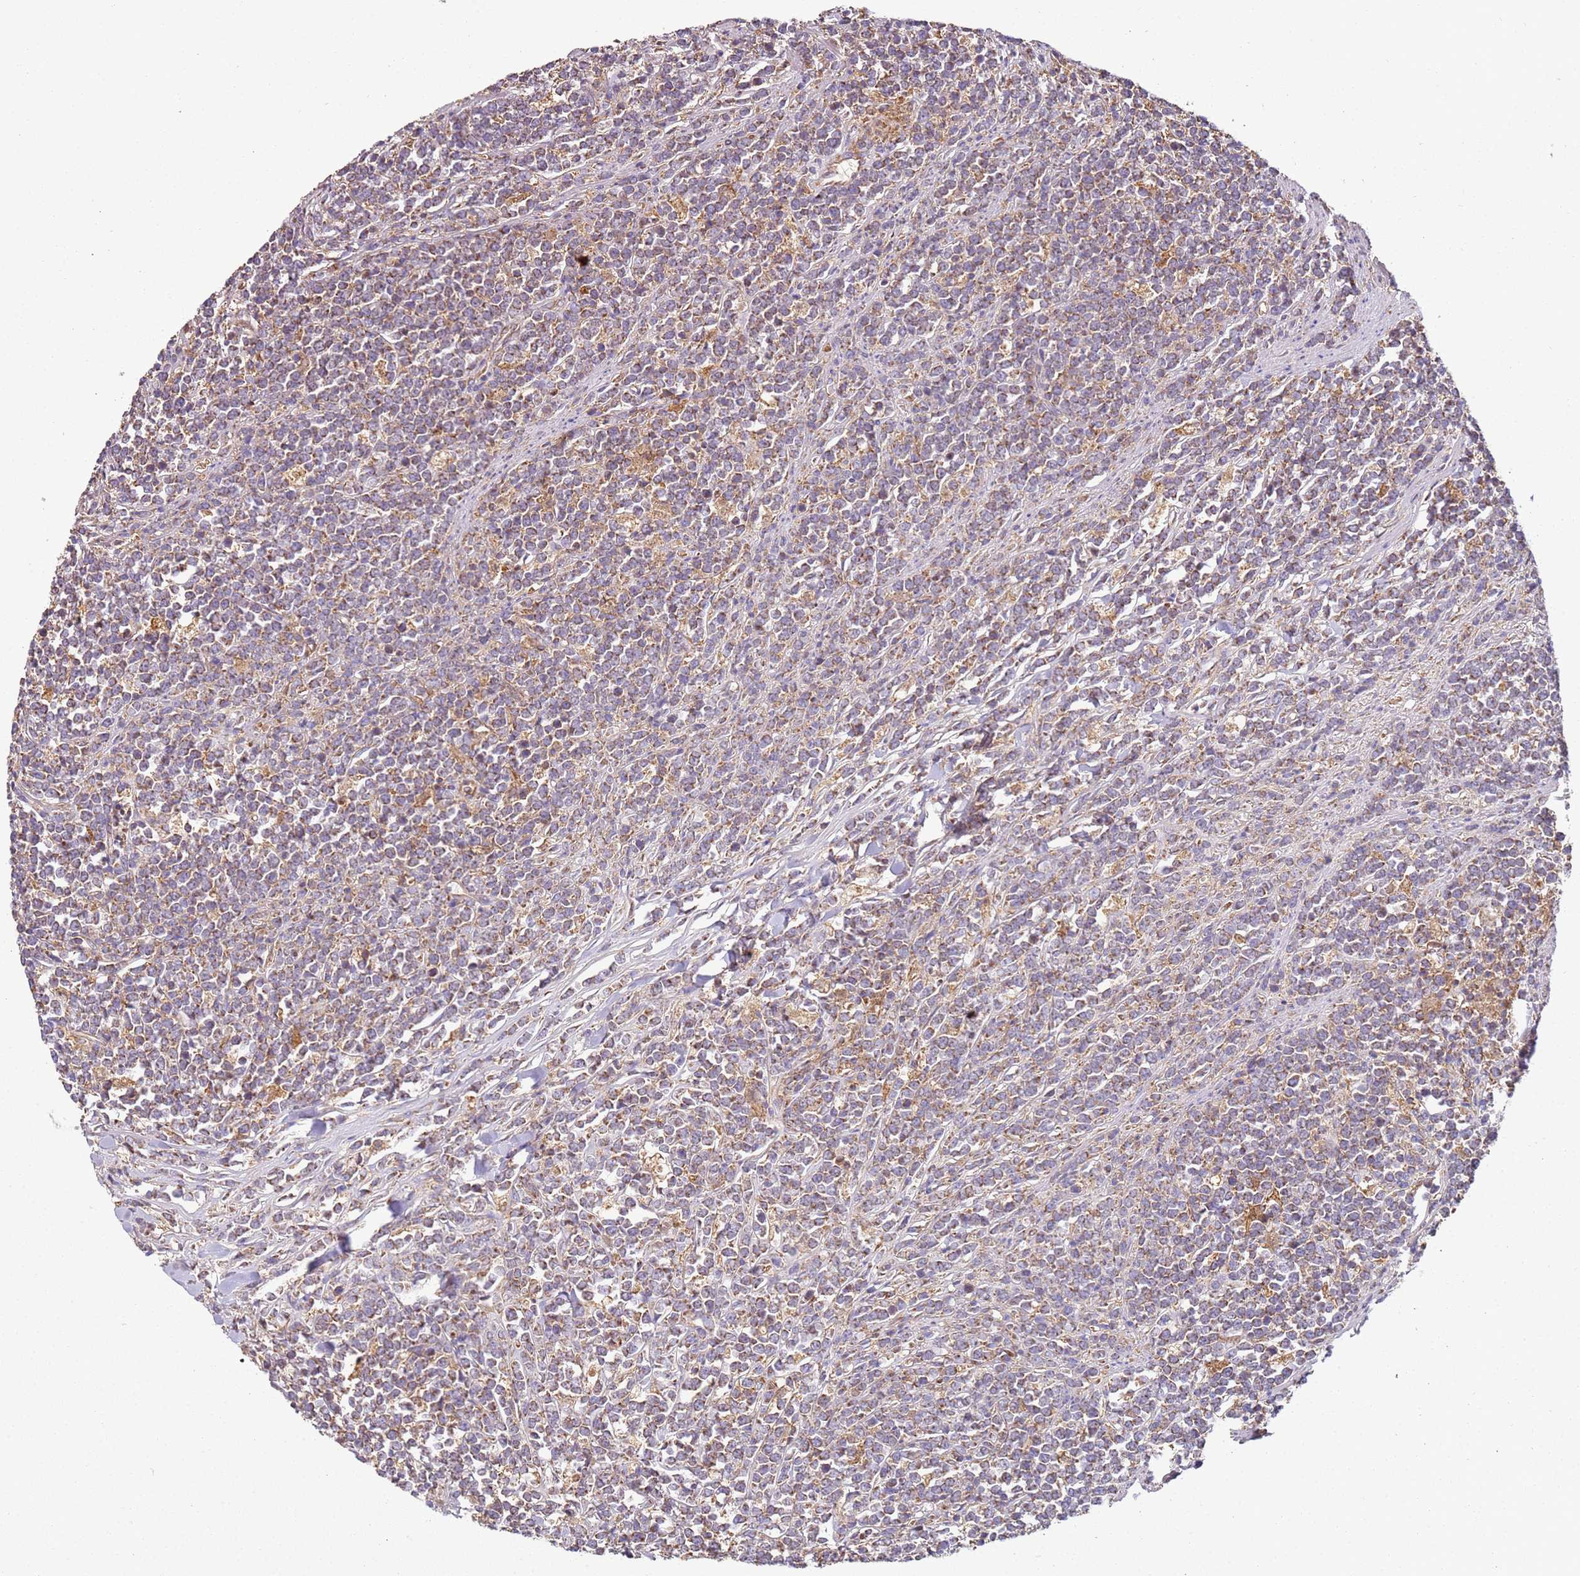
{"staining": {"intensity": "weak", "quantity": "25%-75%", "location": "cytoplasmic/membranous"}, "tissue": "lymphoma", "cell_type": "Tumor cells", "image_type": "cancer", "snomed": [{"axis": "morphology", "description": "Malignant lymphoma, non-Hodgkin's type, High grade"}, {"axis": "topography", "description": "Small intestine"}, {"axis": "topography", "description": "Colon"}], "caption": "IHC of lymphoma shows low levels of weak cytoplasmic/membranous staining in about 25%-75% of tumor cells.", "gene": "RMND5A", "patient": {"sex": "male", "age": 8}}